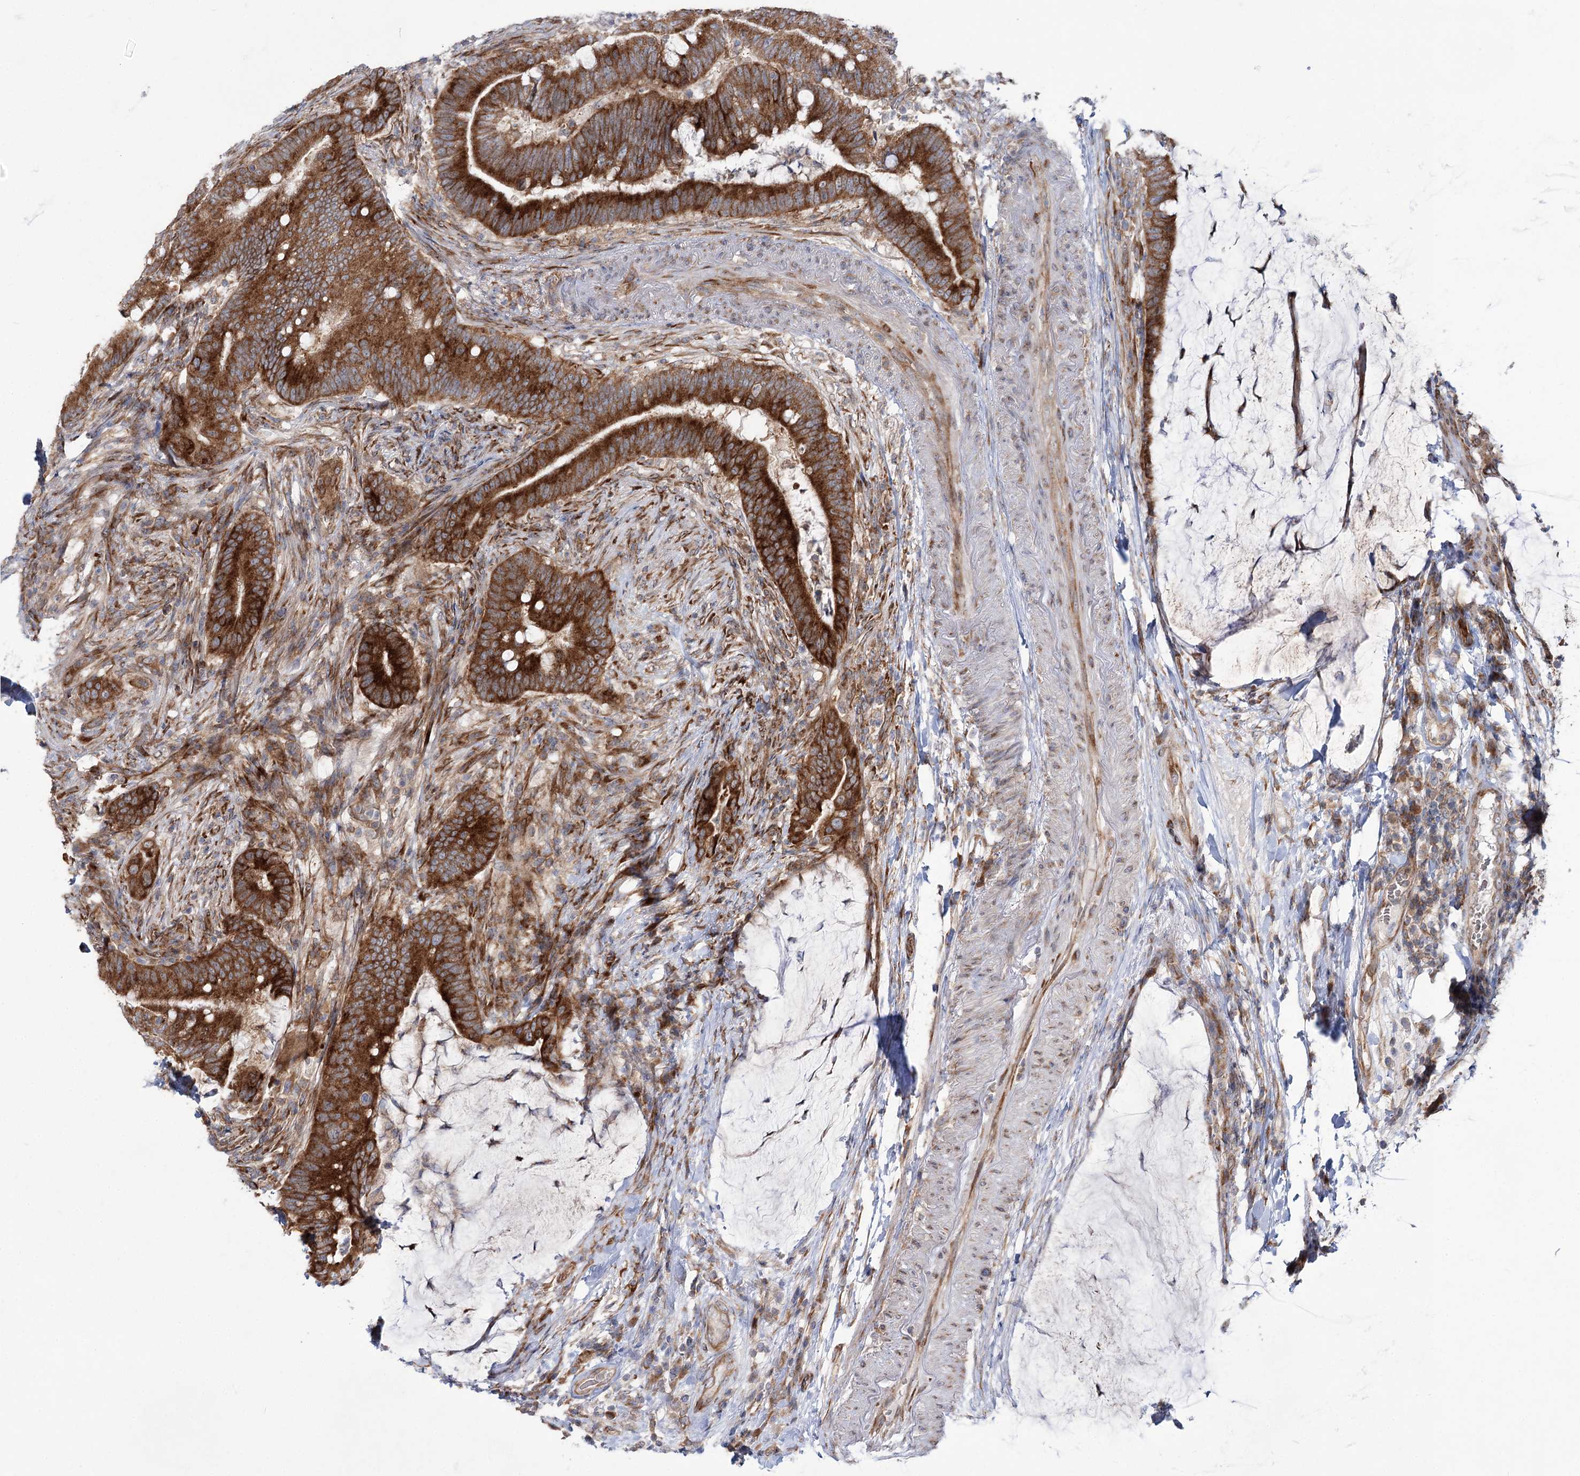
{"staining": {"intensity": "strong", "quantity": ">75%", "location": "cytoplasmic/membranous"}, "tissue": "colorectal cancer", "cell_type": "Tumor cells", "image_type": "cancer", "snomed": [{"axis": "morphology", "description": "Adenocarcinoma, NOS"}, {"axis": "topography", "description": "Colon"}], "caption": "Colorectal adenocarcinoma was stained to show a protein in brown. There is high levels of strong cytoplasmic/membranous expression in about >75% of tumor cells. Immunohistochemistry (ihc) stains the protein of interest in brown and the nuclei are stained blue.", "gene": "VWA2", "patient": {"sex": "female", "age": 66}}